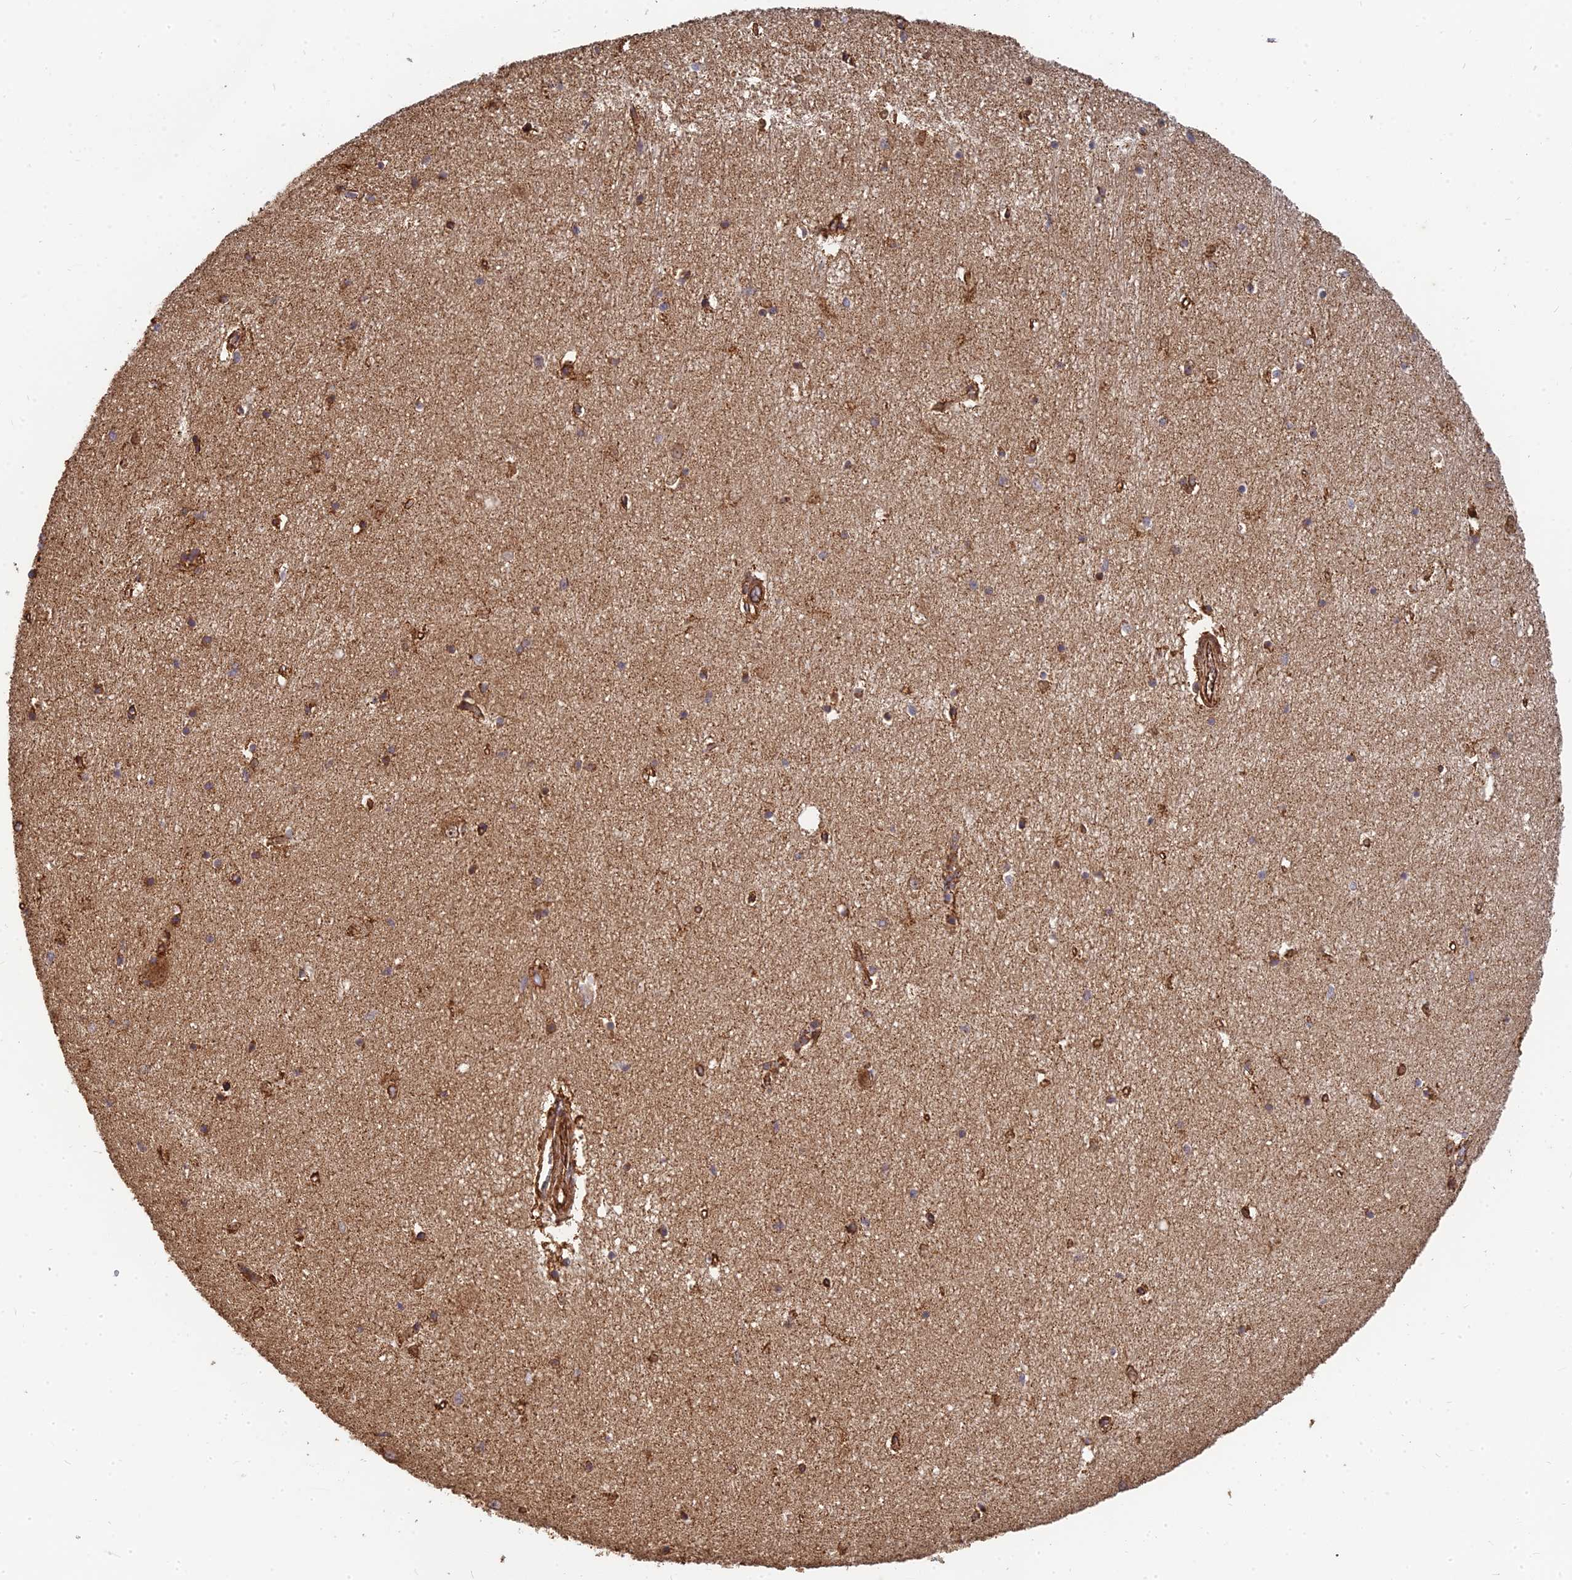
{"staining": {"intensity": "moderate", "quantity": ">75%", "location": "cytoplasmic/membranous"}, "tissue": "hippocampus", "cell_type": "Glial cells", "image_type": "normal", "snomed": [{"axis": "morphology", "description": "Normal tissue, NOS"}, {"axis": "topography", "description": "Hippocampus"}], "caption": "Benign hippocampus was stained to show a protein in brown. There is medium levels of moderate cytoplasmic/membranous expression in about >75% of glial cells. The protein is stained brown, and the nuclei are stained in blue (DAB (3,3'-diaminobenzidine) IHC with brightfield microscopy, high magnification).", "gene": "DSTYK", "patient": {"sex": "female", "age": 64}}